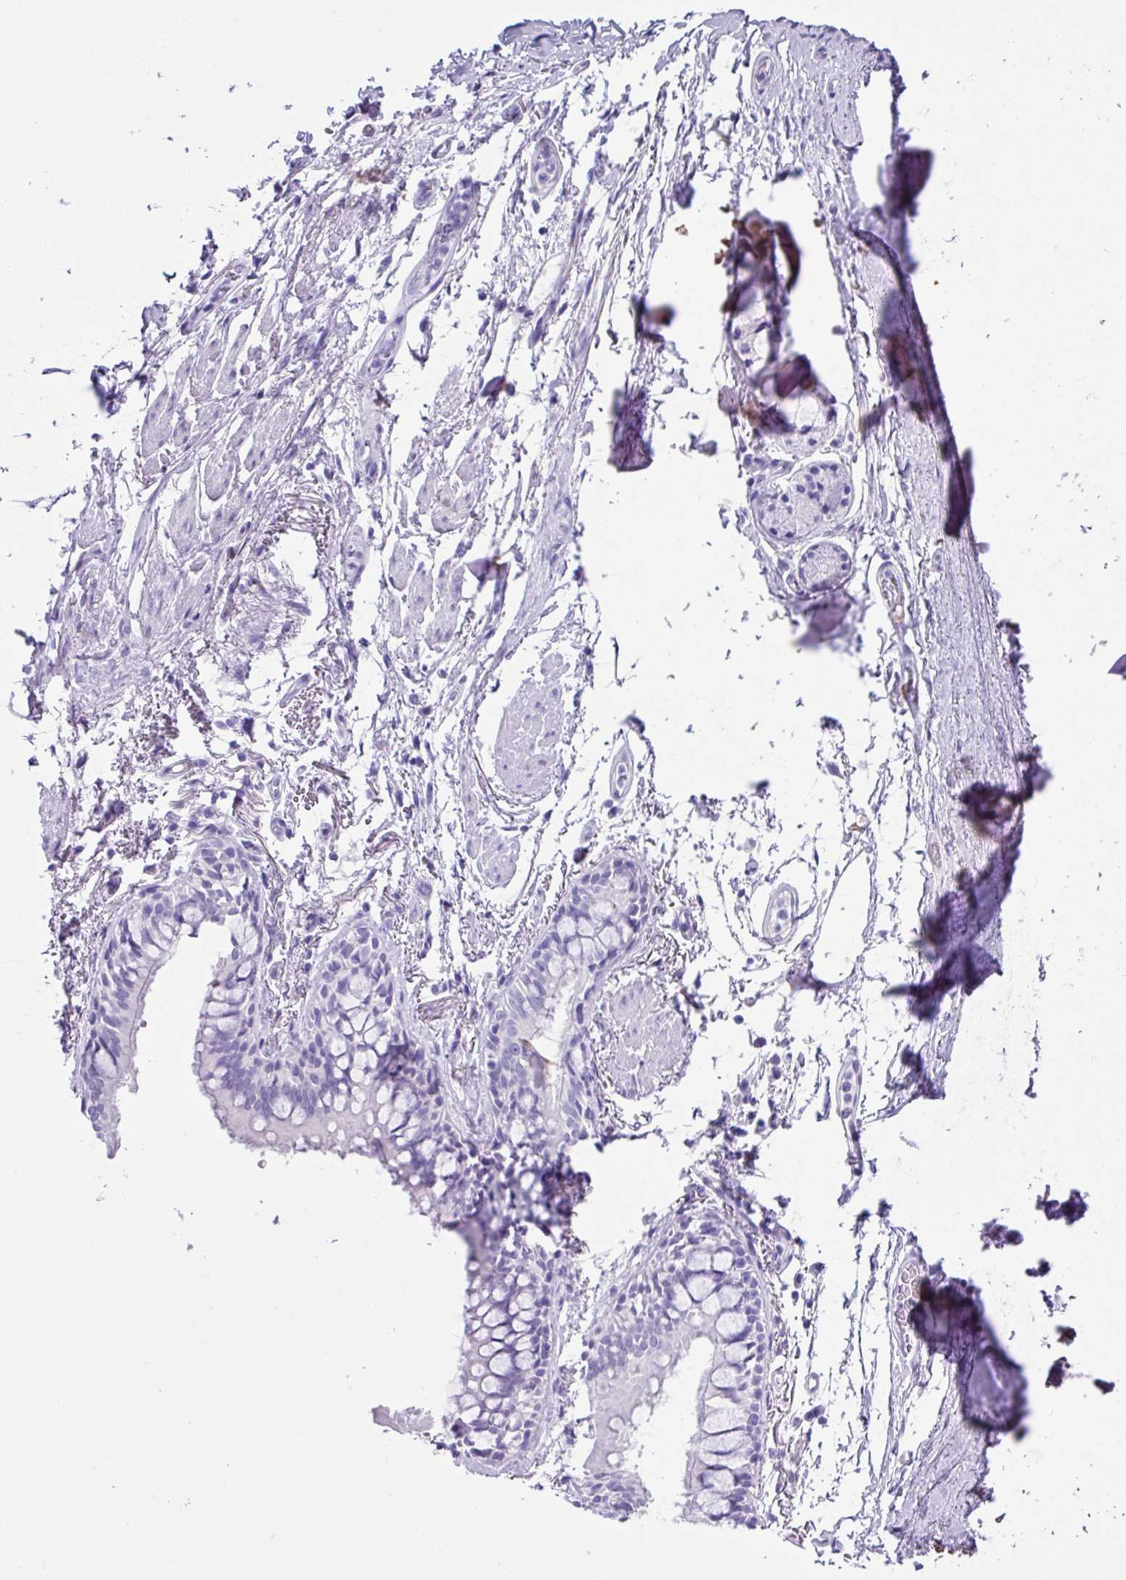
{"staining": {"intensity": "negative", "quantity": "none", "location": "none"}, "tissue": "bronchus", "cell_type": "Respiratory epithelial cells", "image_type": "normal", "snomed": [{"axis": "morphology", "description": "Normal tissue, NOS"}, {"axis": "topography", "description": "Bronchus"}], "caption": "Human bronchus stained for a protein using immunohistochemistry (IHC) displays no positivity in respiratory epithelial cells.", "gene": "ZG16", "patient": {"sex": "male", "age": 70}}